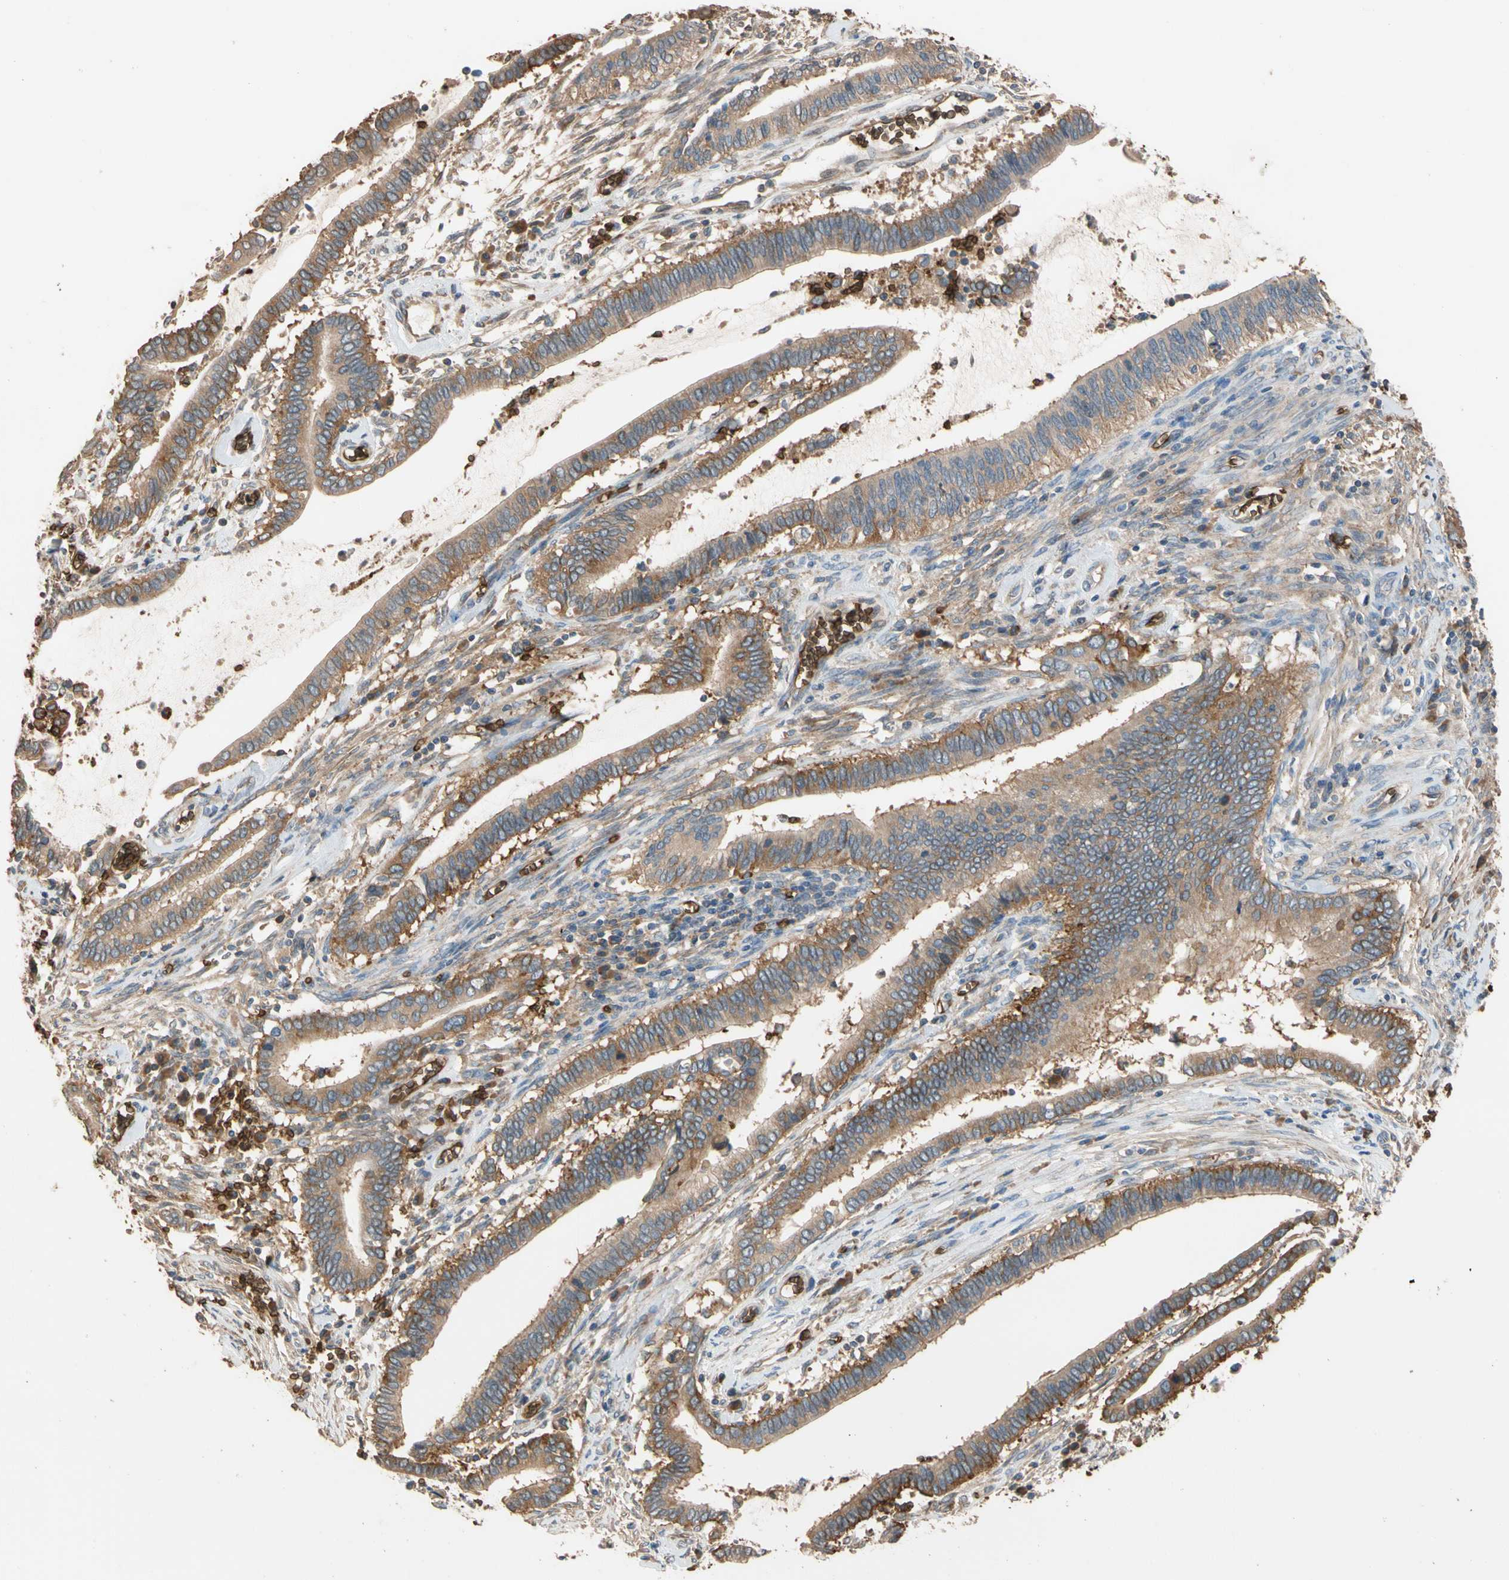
{"staining": {"intensity": "moderate", "quantity": "25%-75%", "location": "cytoplasmic/membranous"}, "tissue": "cervical cancer", "cell_type": "Tumor cells", "image_type": "cancer", "snomed": [{"axis": "morphology", "description": "Adenocarcinoma, NOS"}, {"axis": "topography", "description": "Cervix"}], "caption": "Immunohistochemical staining of cervical adenocarcinoma reveals medium levels of moderate cytoplasmic/membranous protein staining in about 25%-75% of tumor cells.", "gene": "RIOK2", "patient": {"sex": "female", "age": 44}}